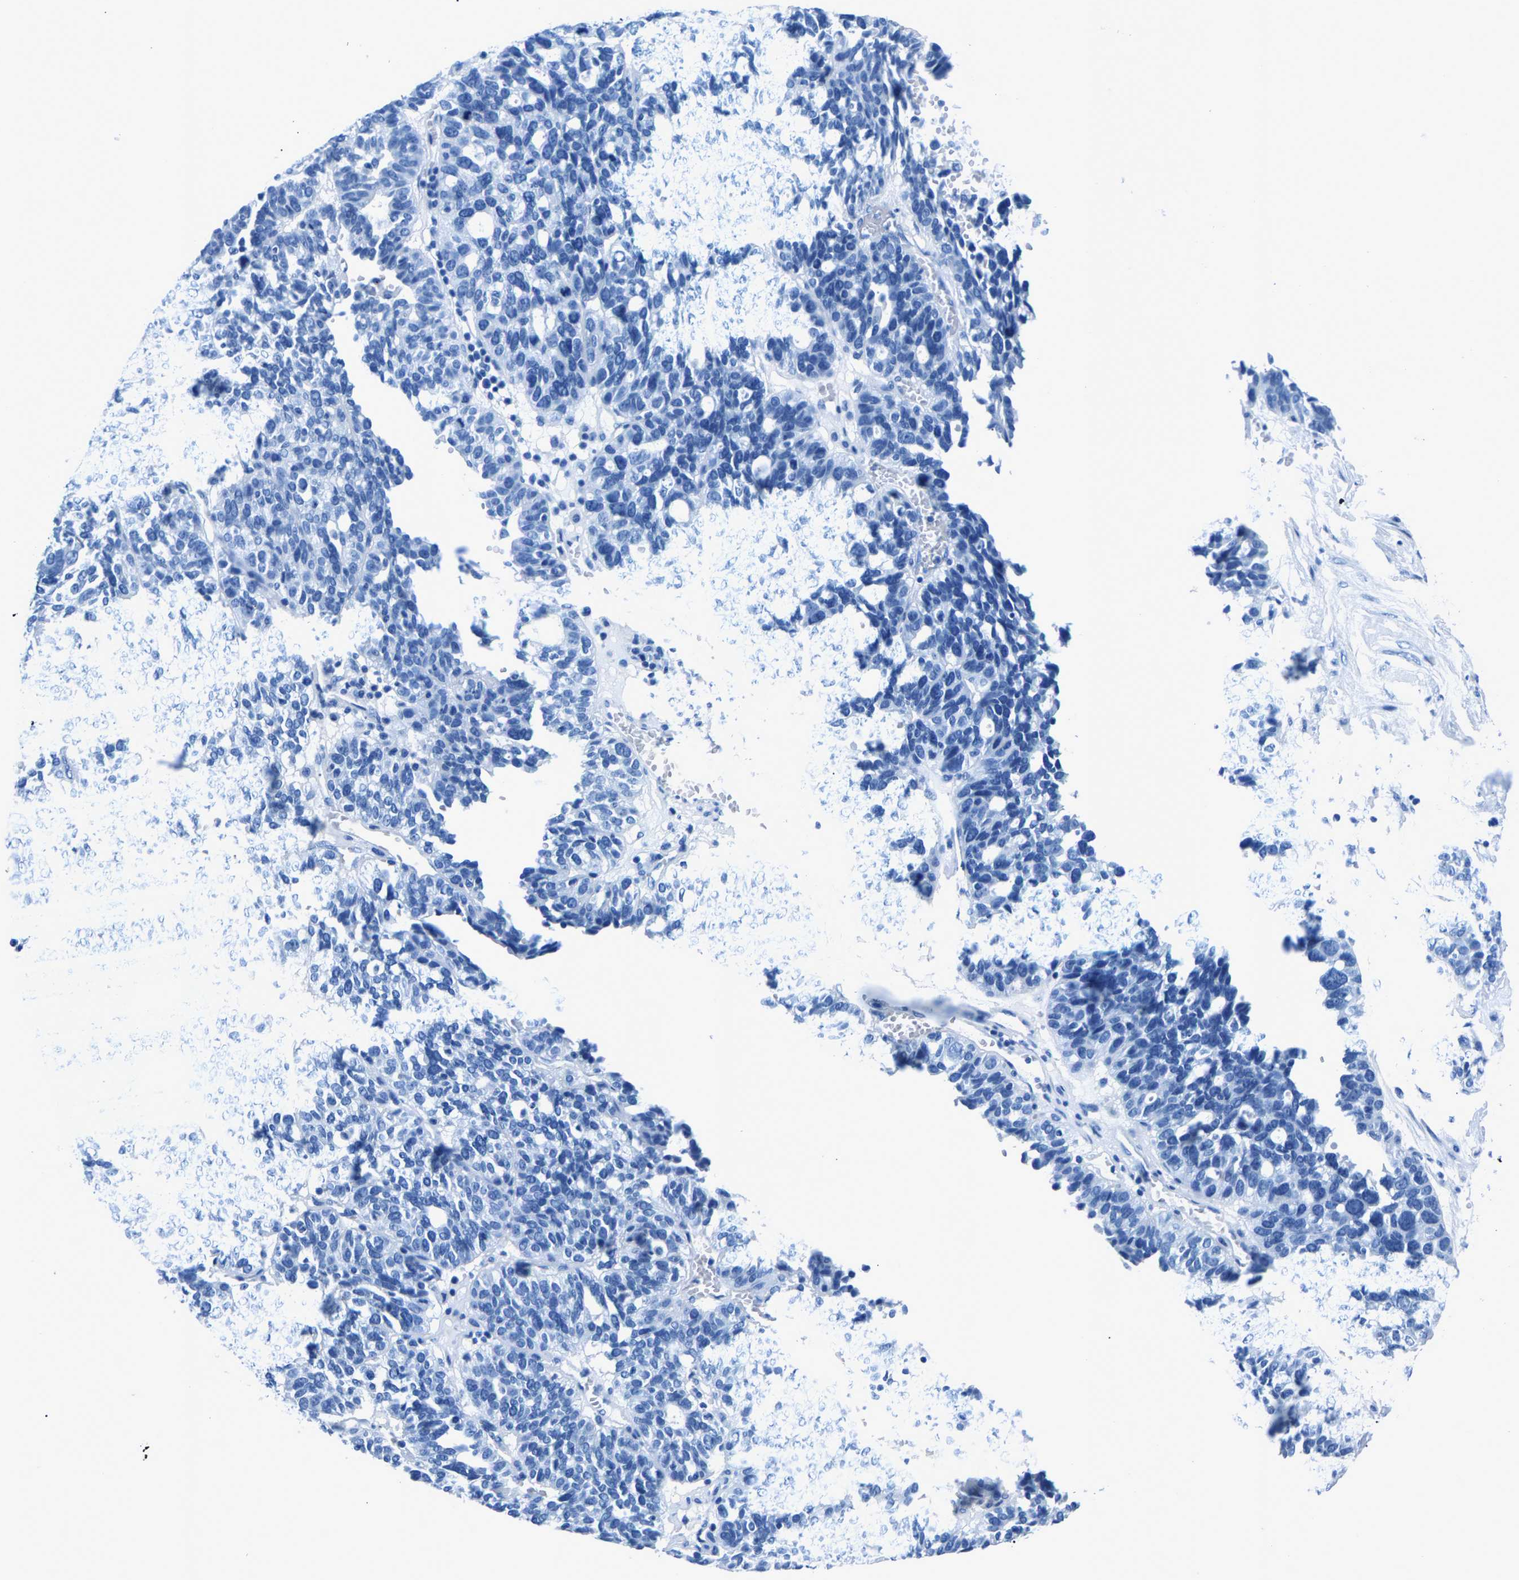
{"staining": {"intensity": "negative", "quantity": "none", "location": "none"}, "tissue": "ovarian cancer", "cell_type": "Tumor cells", "image_type": "cancer", "snomed": [{"axis": "morphology", "description": "Cystadenocarcinoma, serous, NOS"}, {"axis": "topography", "description": "Ovary"}], "caption": "Immunohistochemistry (IHC) histopathology image of ovarian cancer (serous cystadenocarcinoma) stained for a protein (brown), which shows no positivity in tumor cells.", "gene": "CPS1", "patient": {"sex": "female", "age": 59}}